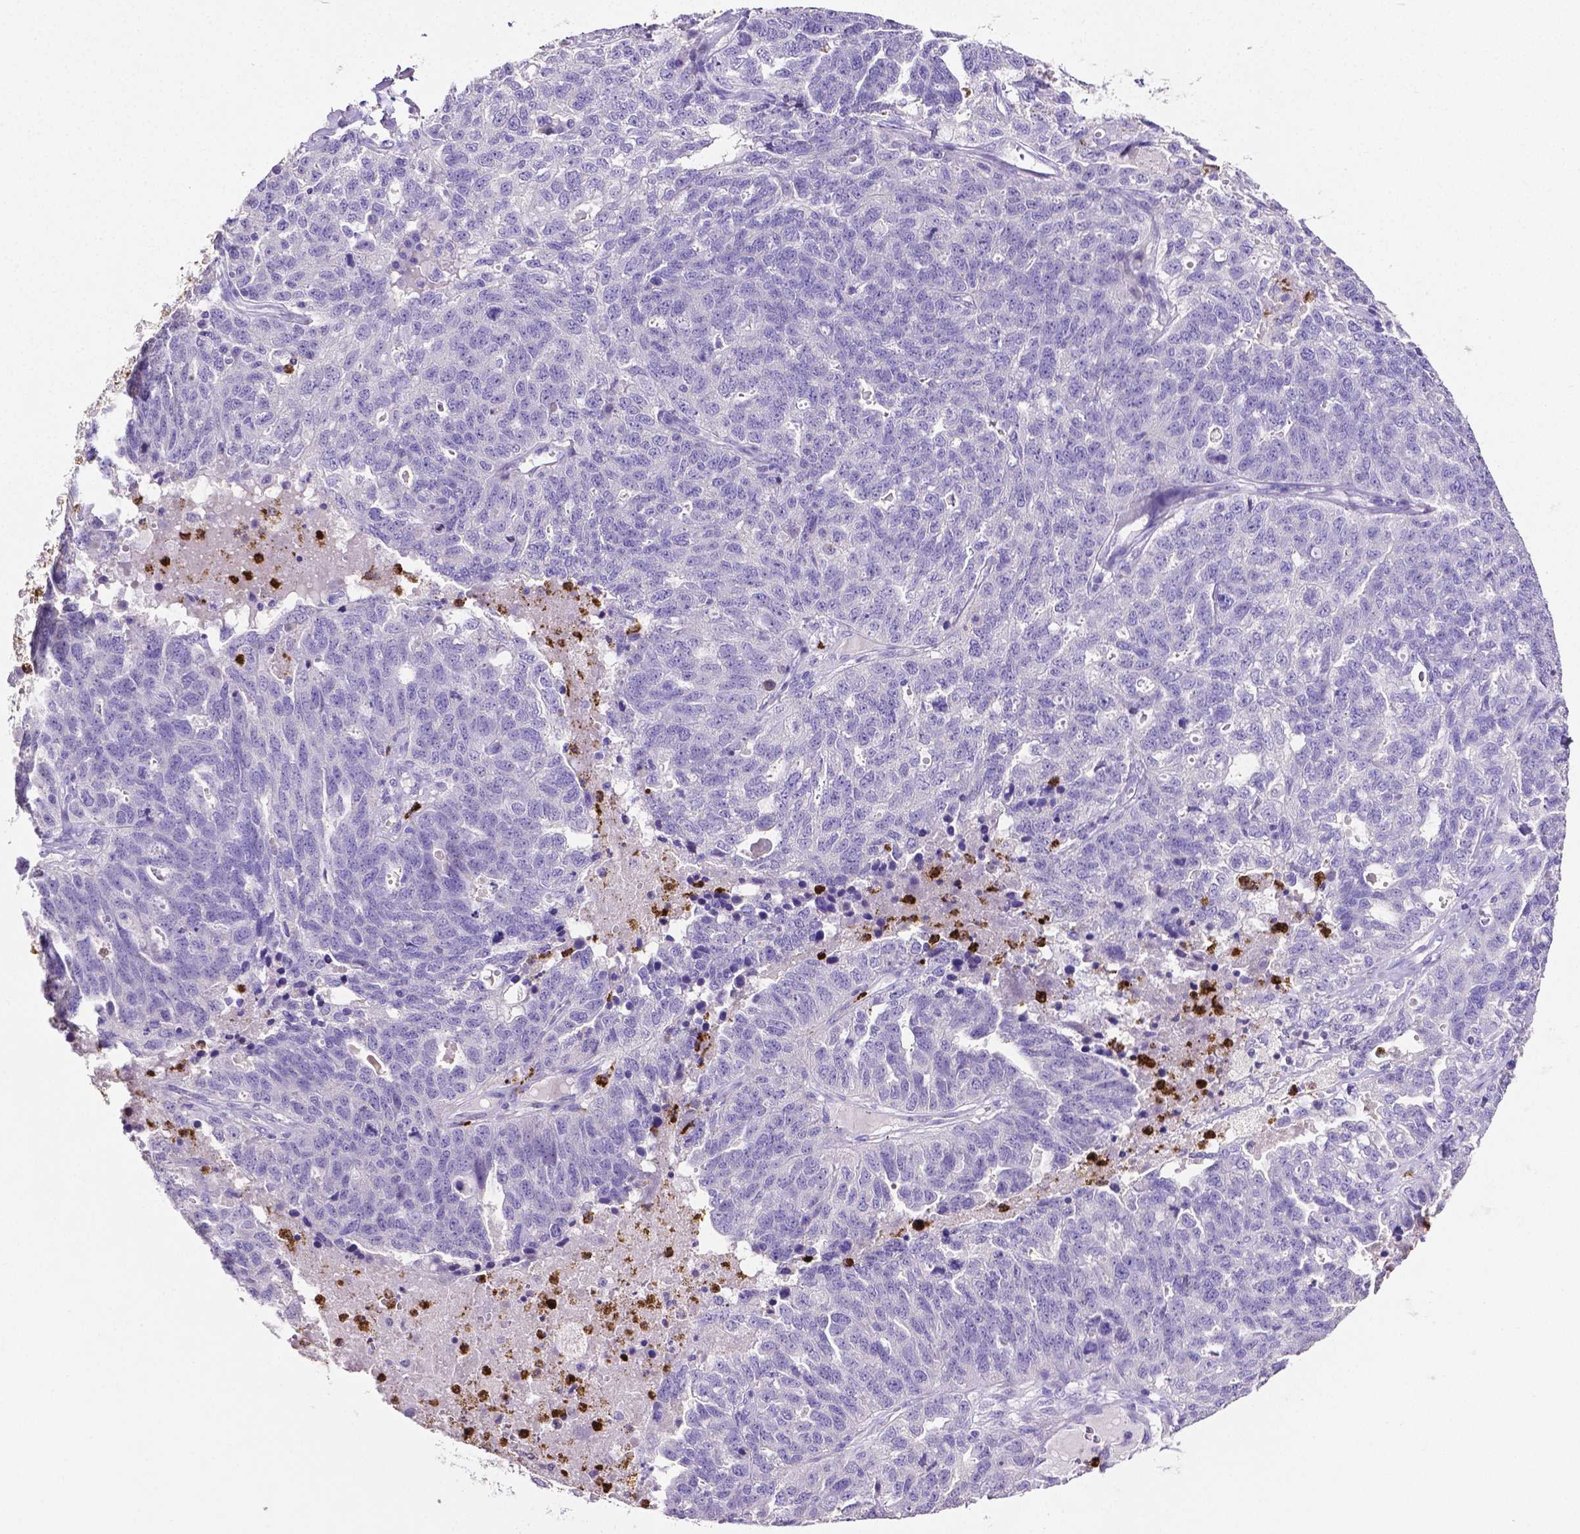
{"staining": {"intensity": "negative", "quantity": "none", "location": "none"}, "tissue": "ovarian cancer", "cell_type": "Tumor cells", "image_type": "cancer", "snomed": [{"axis": "morphology", "description": "Cystadenocarcinoma, serous, NOS"}, {"axis": "topography", "description": "Ovary"}], "caption": "Histopathology image shows no significant protein expression in tumor cells of ovarian serous cystadenocarcinoma.", "gene": "MMP9", "patient": {"sex": "female", "age": 71}}